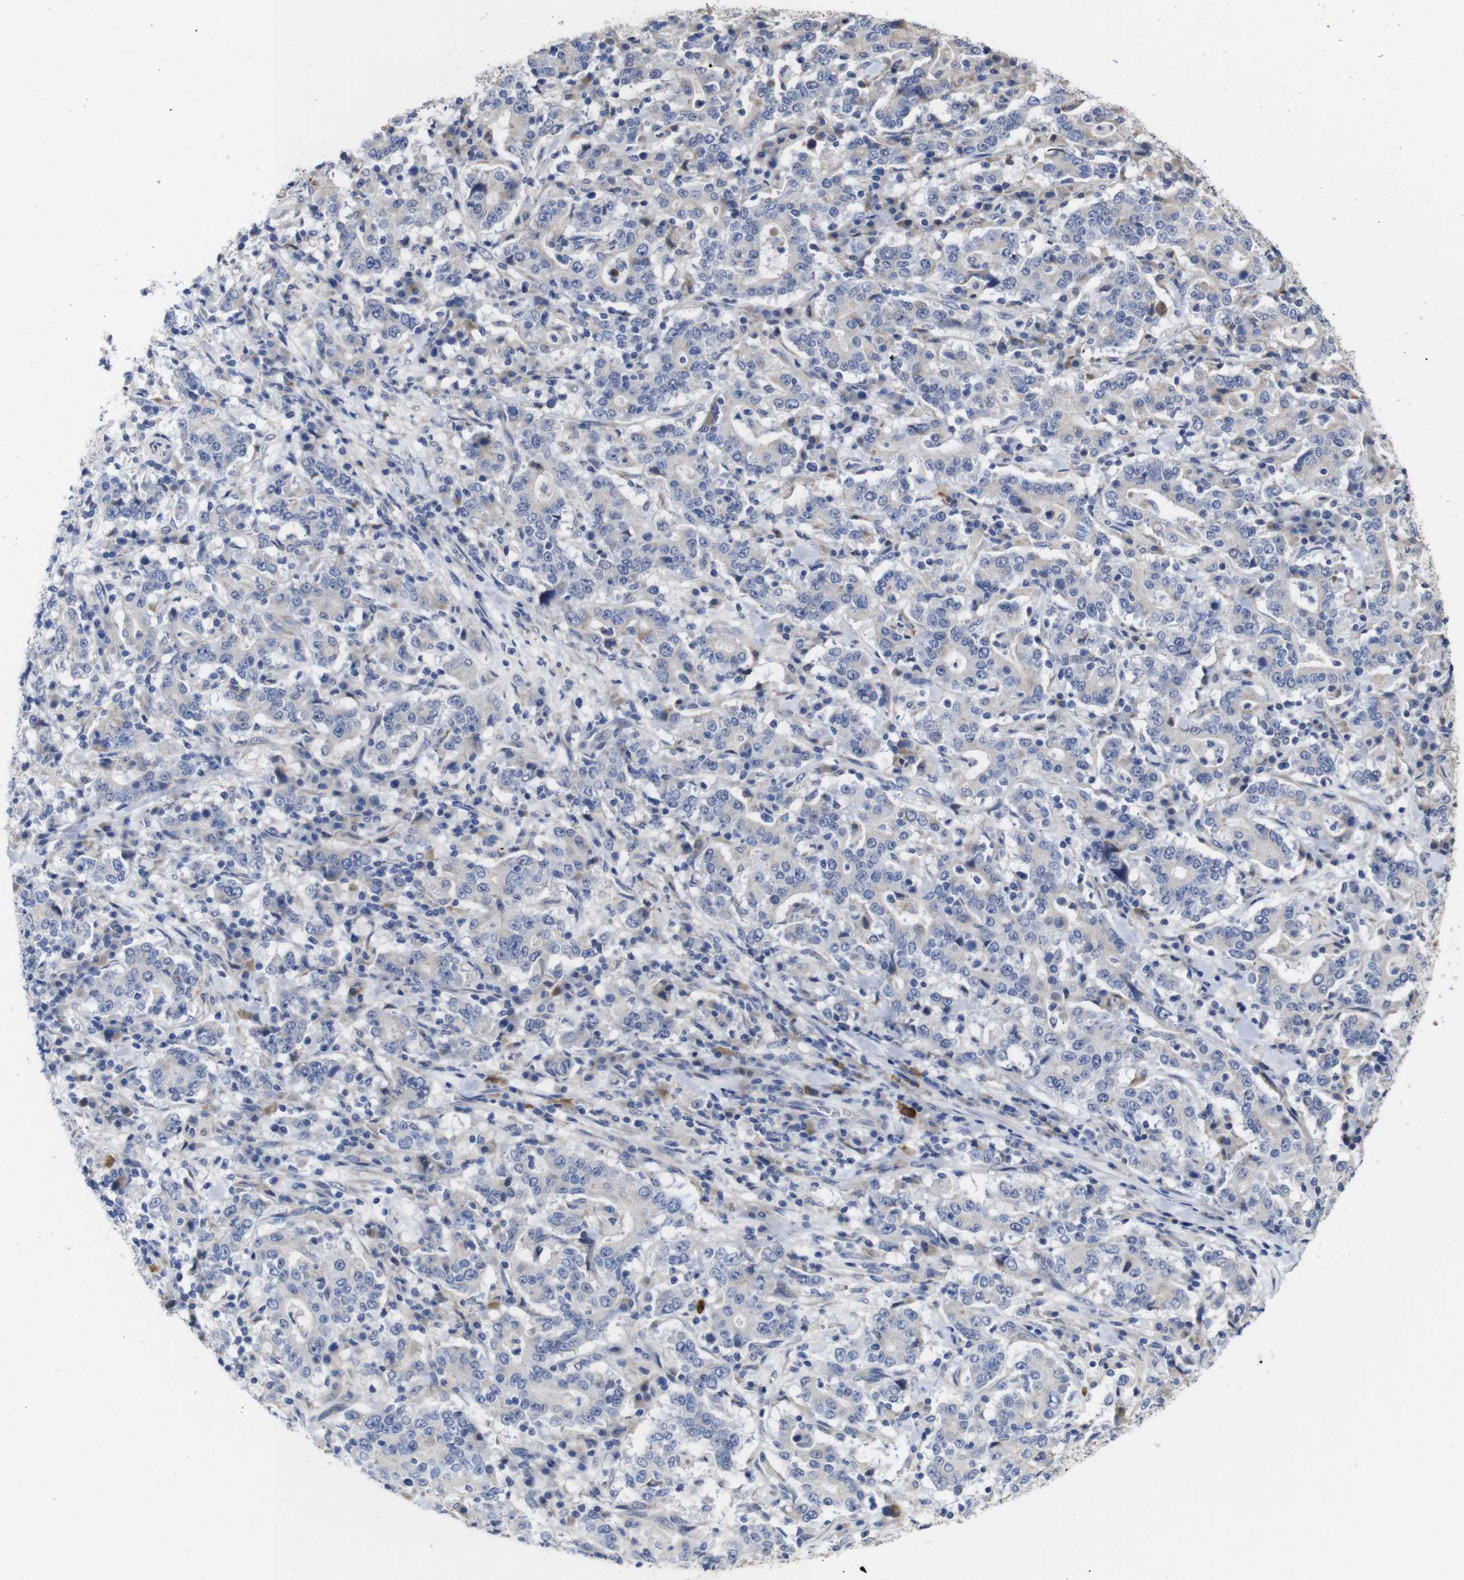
{"staining": {"intensity": "negative", "quantity": "none", "location": "none"}, "tissue": "stomach cancer", "cell_type": "Tumor cells", "image_type": "cancer", "snomed": [{"axis": "morphology", "description": "Normal tissue, NOS"}, {"axis": "morphology", "description": "Adenocarcinoma, NOS"}, {"axis": "topography", "description": "Stomach, upper"}, {"axis": "topography", "description": "Stomach"}], "caption": "A micrograph of stomach adenocarcinoma stained for a protein shows no brown staining in tumor cells. The staining was performed using DAB to visualize the protein expression in brown, while the nuclei were stained in blue with hematoxylin (Magnification: 20x).", "gene": "TCEAL9", "patient": {"sex": "male", "age": 59}}